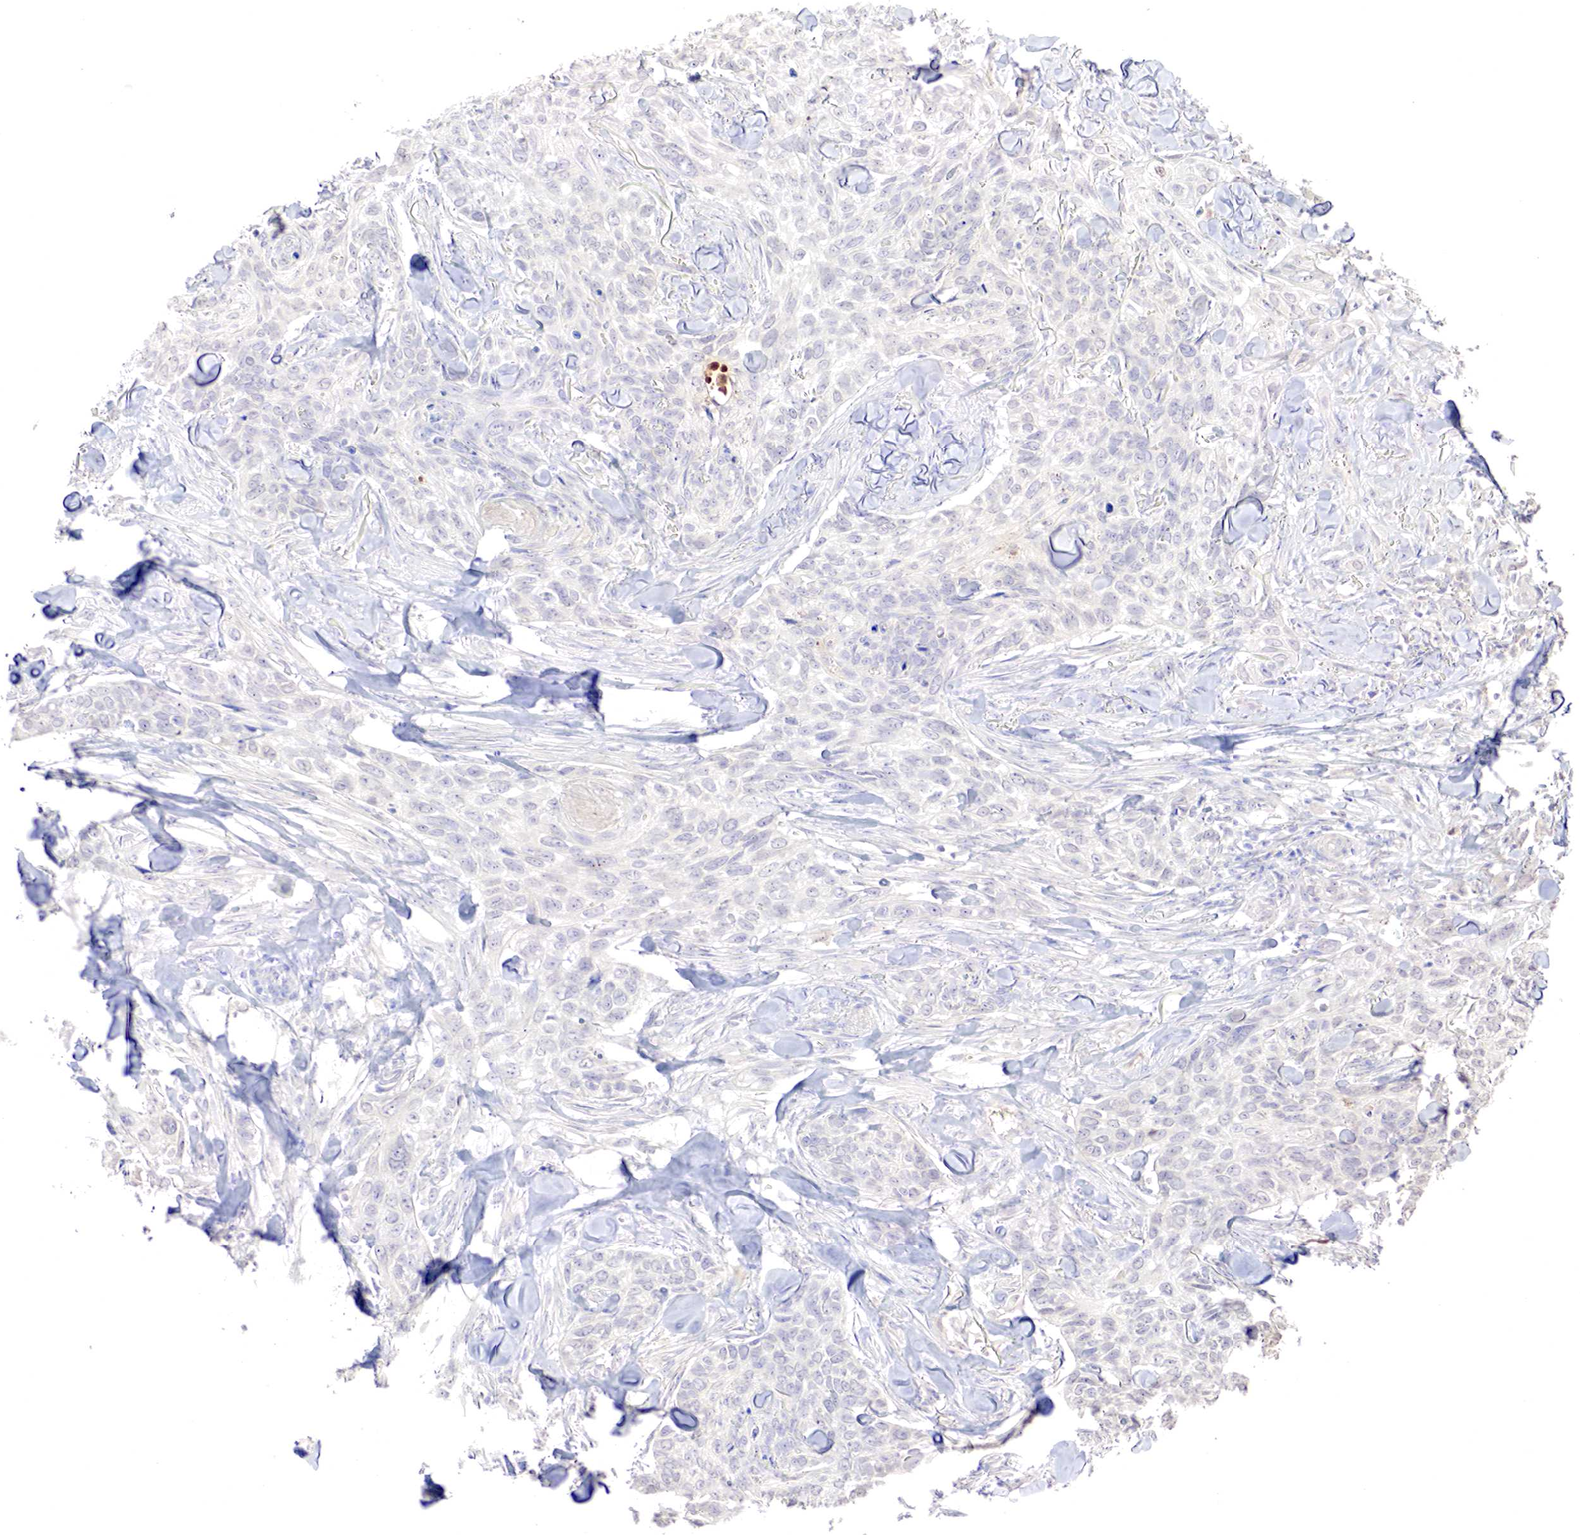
{"staining": {"intensity": "negative", "quantity": "none", "location": "none"}, "tissue": "skin cancer", "cell_type": "Tumor cells", "image_type": "cancer", "snomed": [{"axis": "morphology", "description": "Normal tissue, NOS"}, {"axis": "morphology", "description": "Basal cell carcinoma"}, {"axis": "topography", "description": "Skin"}], "caption": "IHC image of skin cancer stained for a protein (brown), which reveals no staining in tumor cells. (DAB IHC with hematoxylin counter stain).", "gene": "GATA1", "patient": {"sex": "male", "age": 81}}